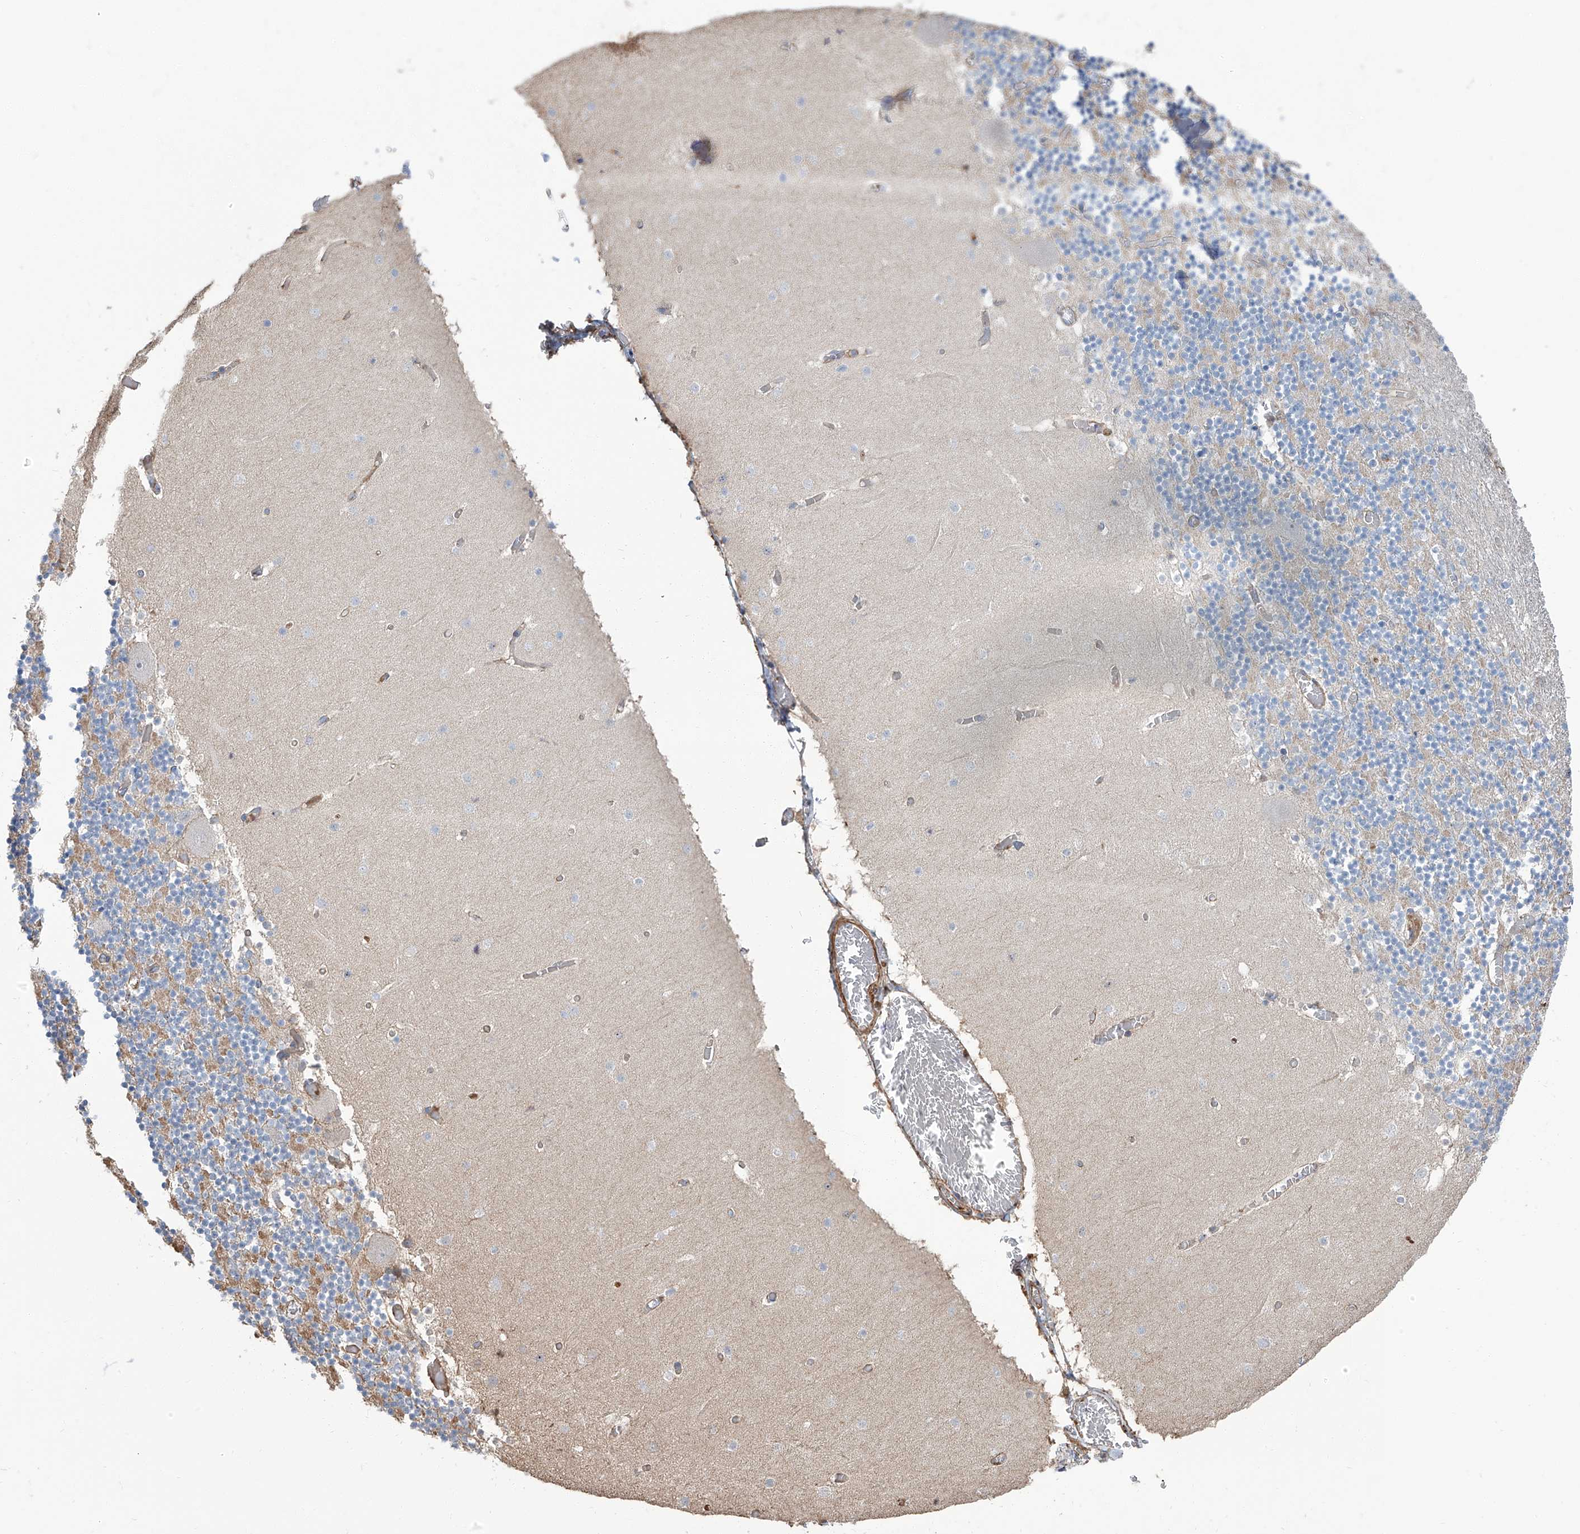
{"staining": {"intensity": "negative", "quantity": "none", "location": "none"}, "tissue": "cerebellum", "cell_type": "Cells in granular layer", "image_type": "normal", "snomed": [{"axis": "morphology", "description": "Normal tissue, NOS"}, {"axis": "topography", "description": "Cerebellum"}], "caption": "Immunohistochemistry histopathology image of normal cerebellum: cerebellum stained with DAB demonstrates no significant protein expression in cells in granular layer.", "gene": "PIEZO2", "patient": {"sex": "female", "age": 28}}